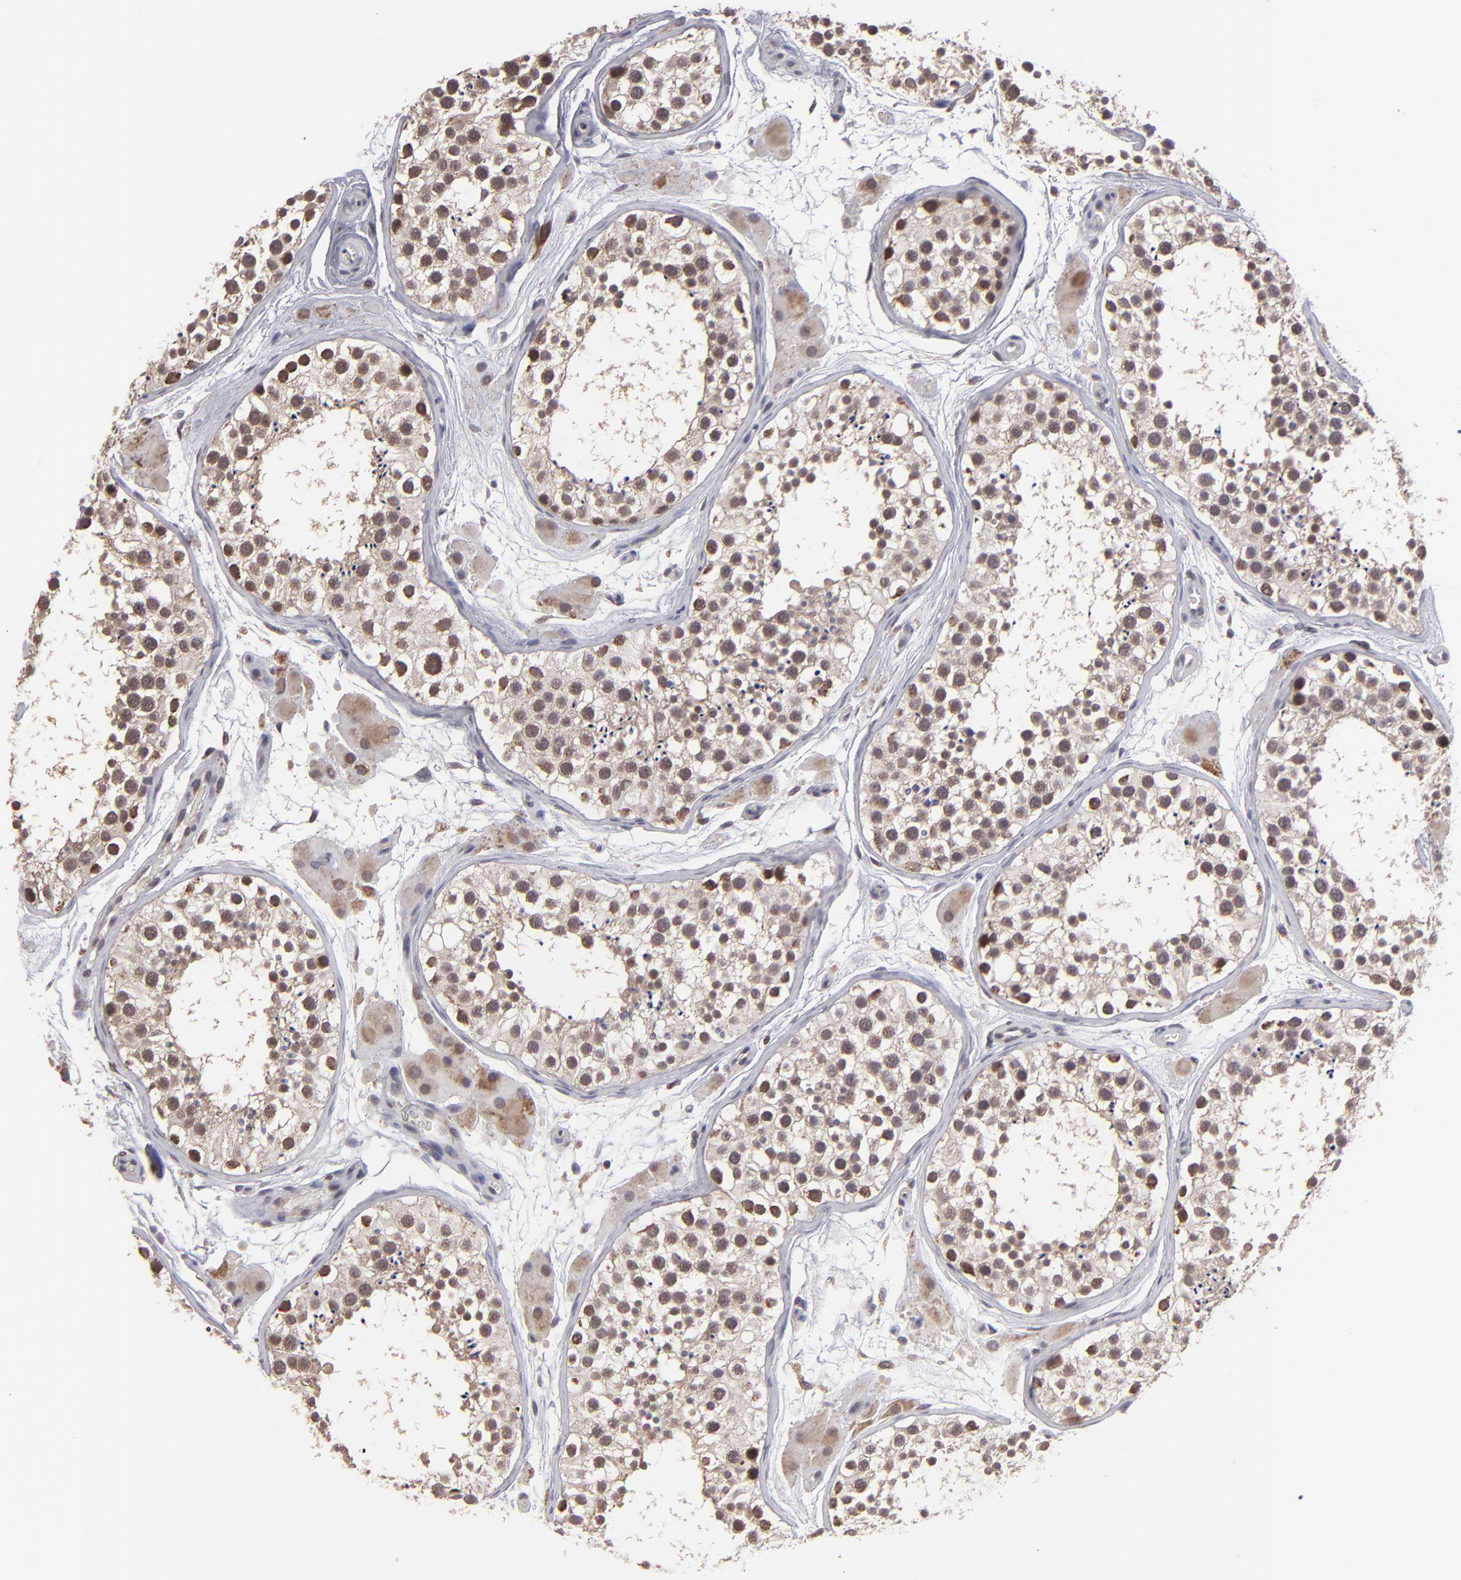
{"staining": {"intensity": "moderate", "quantity": ">75%", "location": "cytoplasmic/membranous,nuclear"}, "tissue": "testis", "cell_type": "Cells in seminiferous ducts", "image_type": "normal", "snomed": [{"axis": "morphology", "description": "Normal tissue, NOS"}, {"axis": "topography", "description": "Testis"}], "caption": "High-magnification brightfield microscopy of unremarkable testis stained with DAB (brown) and counterstained with hematoxylin (blue). cells in seminiferous ducts exhibit moderate cytoplasmic/membranous,nuclear staining is appreciated in approximately>75% of cells.", "gene": "SLC15A1", "patient": {"sex": "male", "age": 29}}